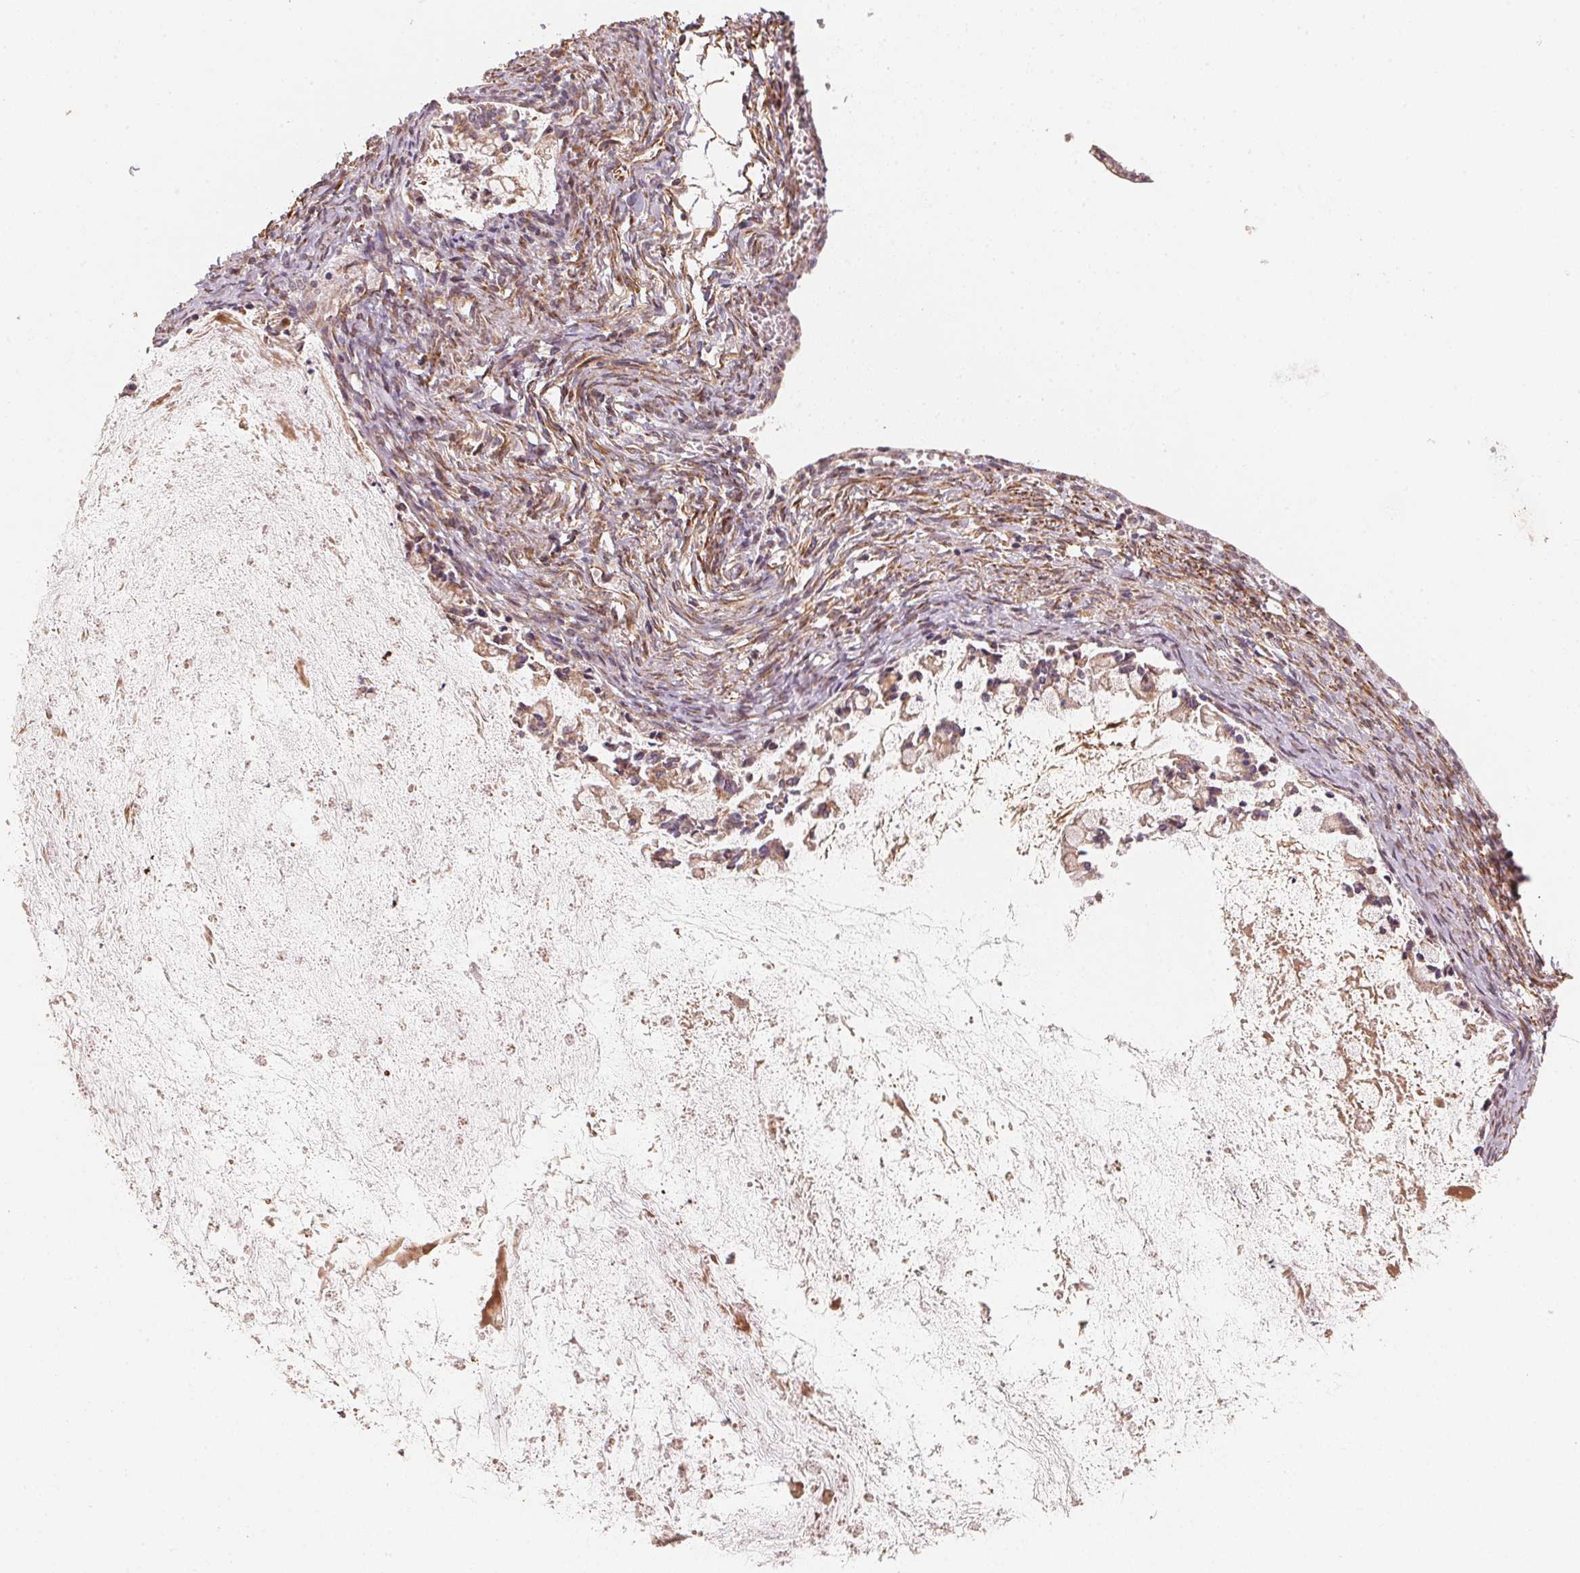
{"staining": {"intensity": "weak", "quantity": "25%-75%", "location": "cytoplasmic/membranous"}, "tissue": "ovarian cancer", "cell_type": "Tumor cells", "image_type": "cancer", "snomed": [{"axis": "morphology", "description": "Cystadenocarcinoma, mucinous, NOS"}, {"axis": "topography", "description": "Ovary"}], "caption": "Immunohistochemical staining of human ovarian cancer shows low levels of weak cytoplasmic/membranous protein positivity in about 25%-75% of tumor cells.", "gene": "TSPAN12", "patient": {"sex": "female", "age": 67}}